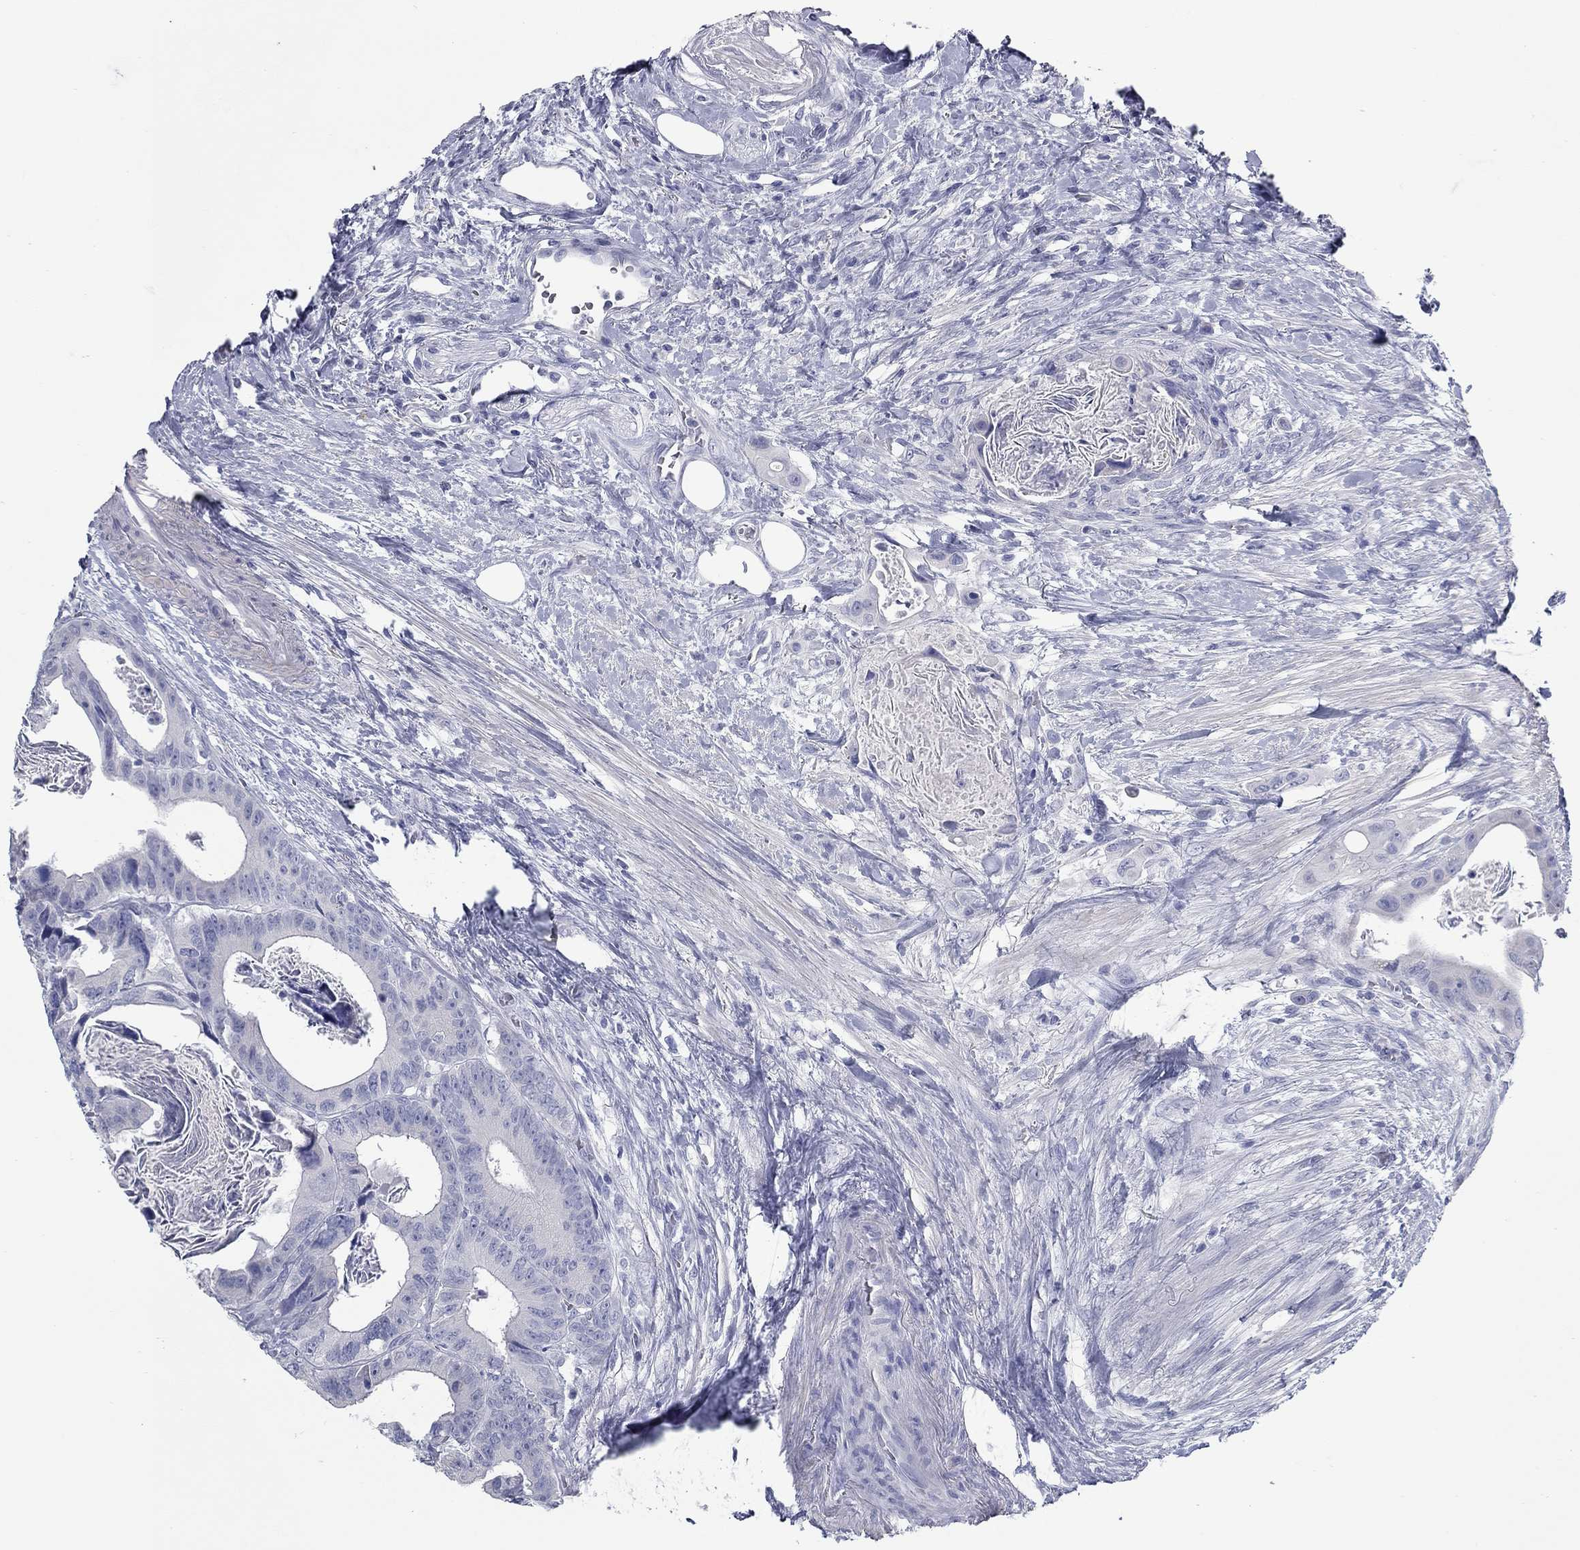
{"staining": {"intensity": "negative", "quantity": "none", "location": "none"}, "tissue": "colorectal cancer", "cell_type": "Tumor cells", "image_type": "cancer", "snomed": [{"axis": "morphology", "description": "Adenocarcinoma, NOS"}, {"axis": "topography", "description": "Rectum"}], "caption": "IHC photomicrograph of neoplastic tissue: human colorectal adenocarcinoma stained with DAB reveals no significant protein positivity in tumor cells.", "gene": "KIRREL2", "patient": {"sex": "male", "age": 64}}